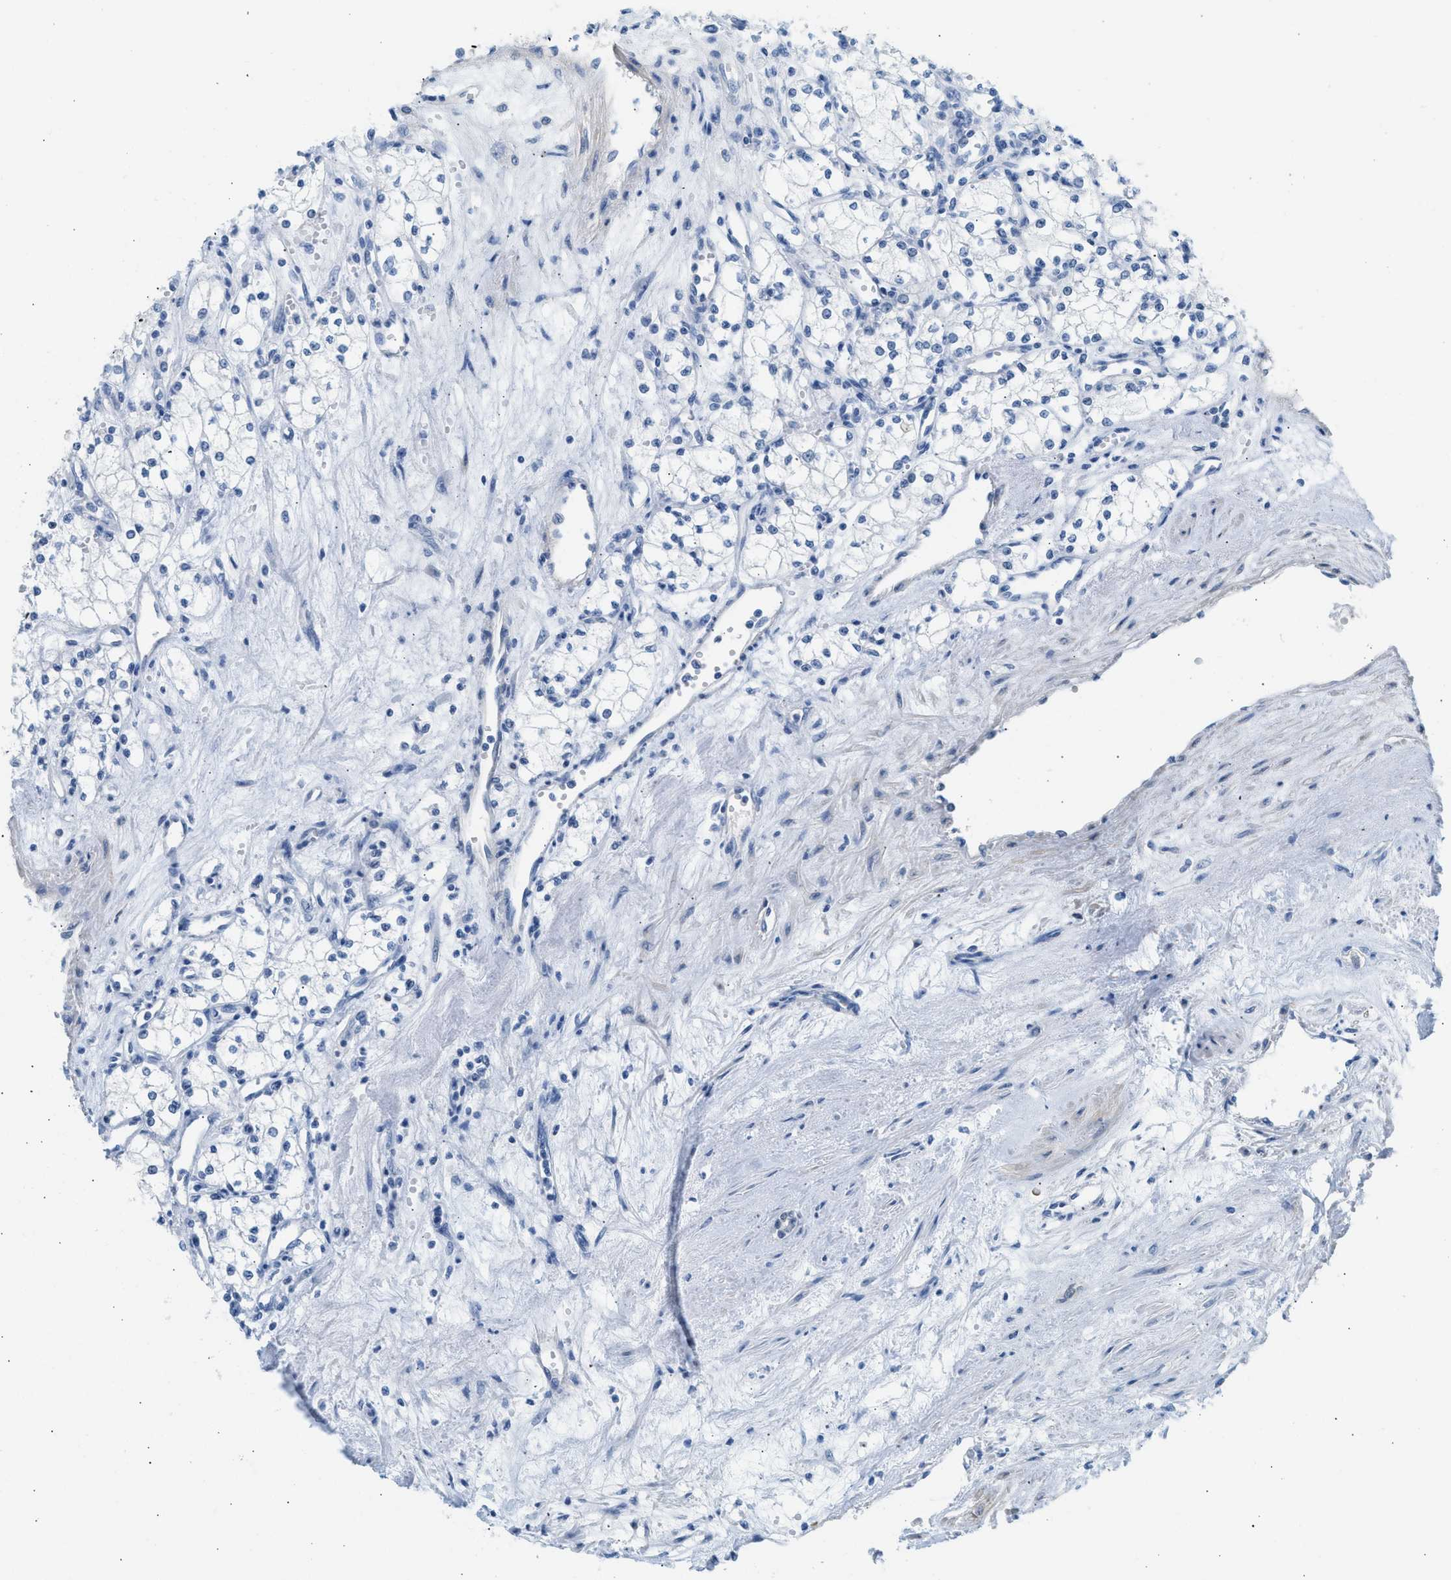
{"staining": {"intensity": "negative", "quantity": "none", "location": "none"}, "tissue": "renal cancer", "cell_type": "Tumor cells", "image_type": "cancer", "snomed": [{"axis": "morphology", "description": "Adenocarcinoma, NOS"}, {"axis": "topography", "description": "Kidney"}], "caption": "This is an IHC micrograph of human adenocarcinoma (renal). There is no positivity in tumor cells.", "gene": "SPAM1", "patient": {"sex": "male", "age": 59}}